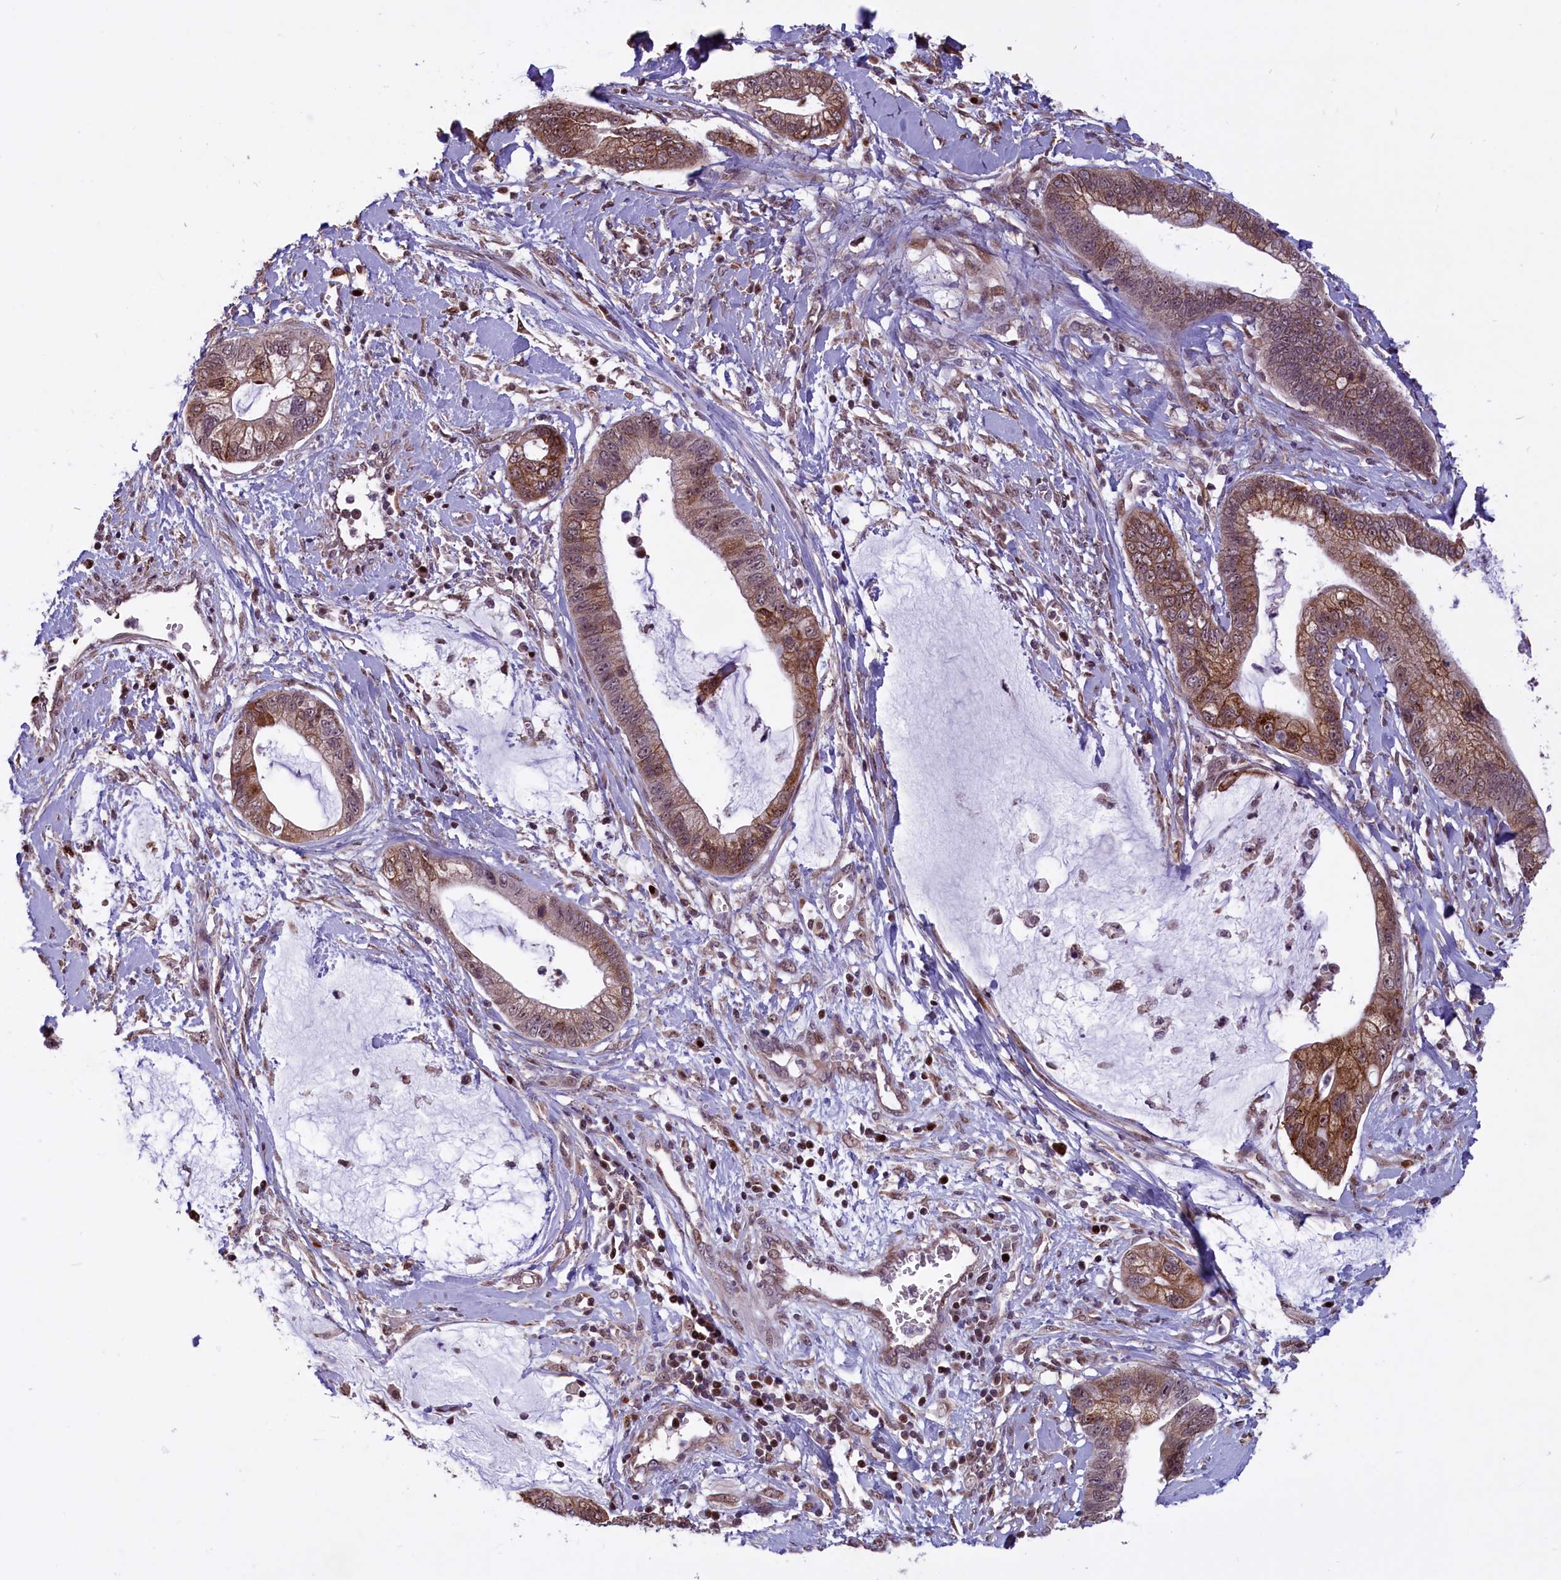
{"staining": {"intensity": "moderate", "quantity": ">75%", "location": "cytoplasmic/membranous,nuclear"}, "tissue": "cervical cancer", "cell_type": "Tumor cells", "image_type": "cancer", "snomed": [{"axis": "morphology", "description": "Adenocarcinoma, NOS"}, {"axis": "topography", "description": "Cervix"}], "caption": "There is medium levels of moderate cytoplasmic/membranous and nuclear staining in tumor cells of cervical adenocarcinoma, as demonstrated by immunohistochemical staining (brown color).", "gene": "SHFL", "patient": {"sex": "female", "age": 44}}